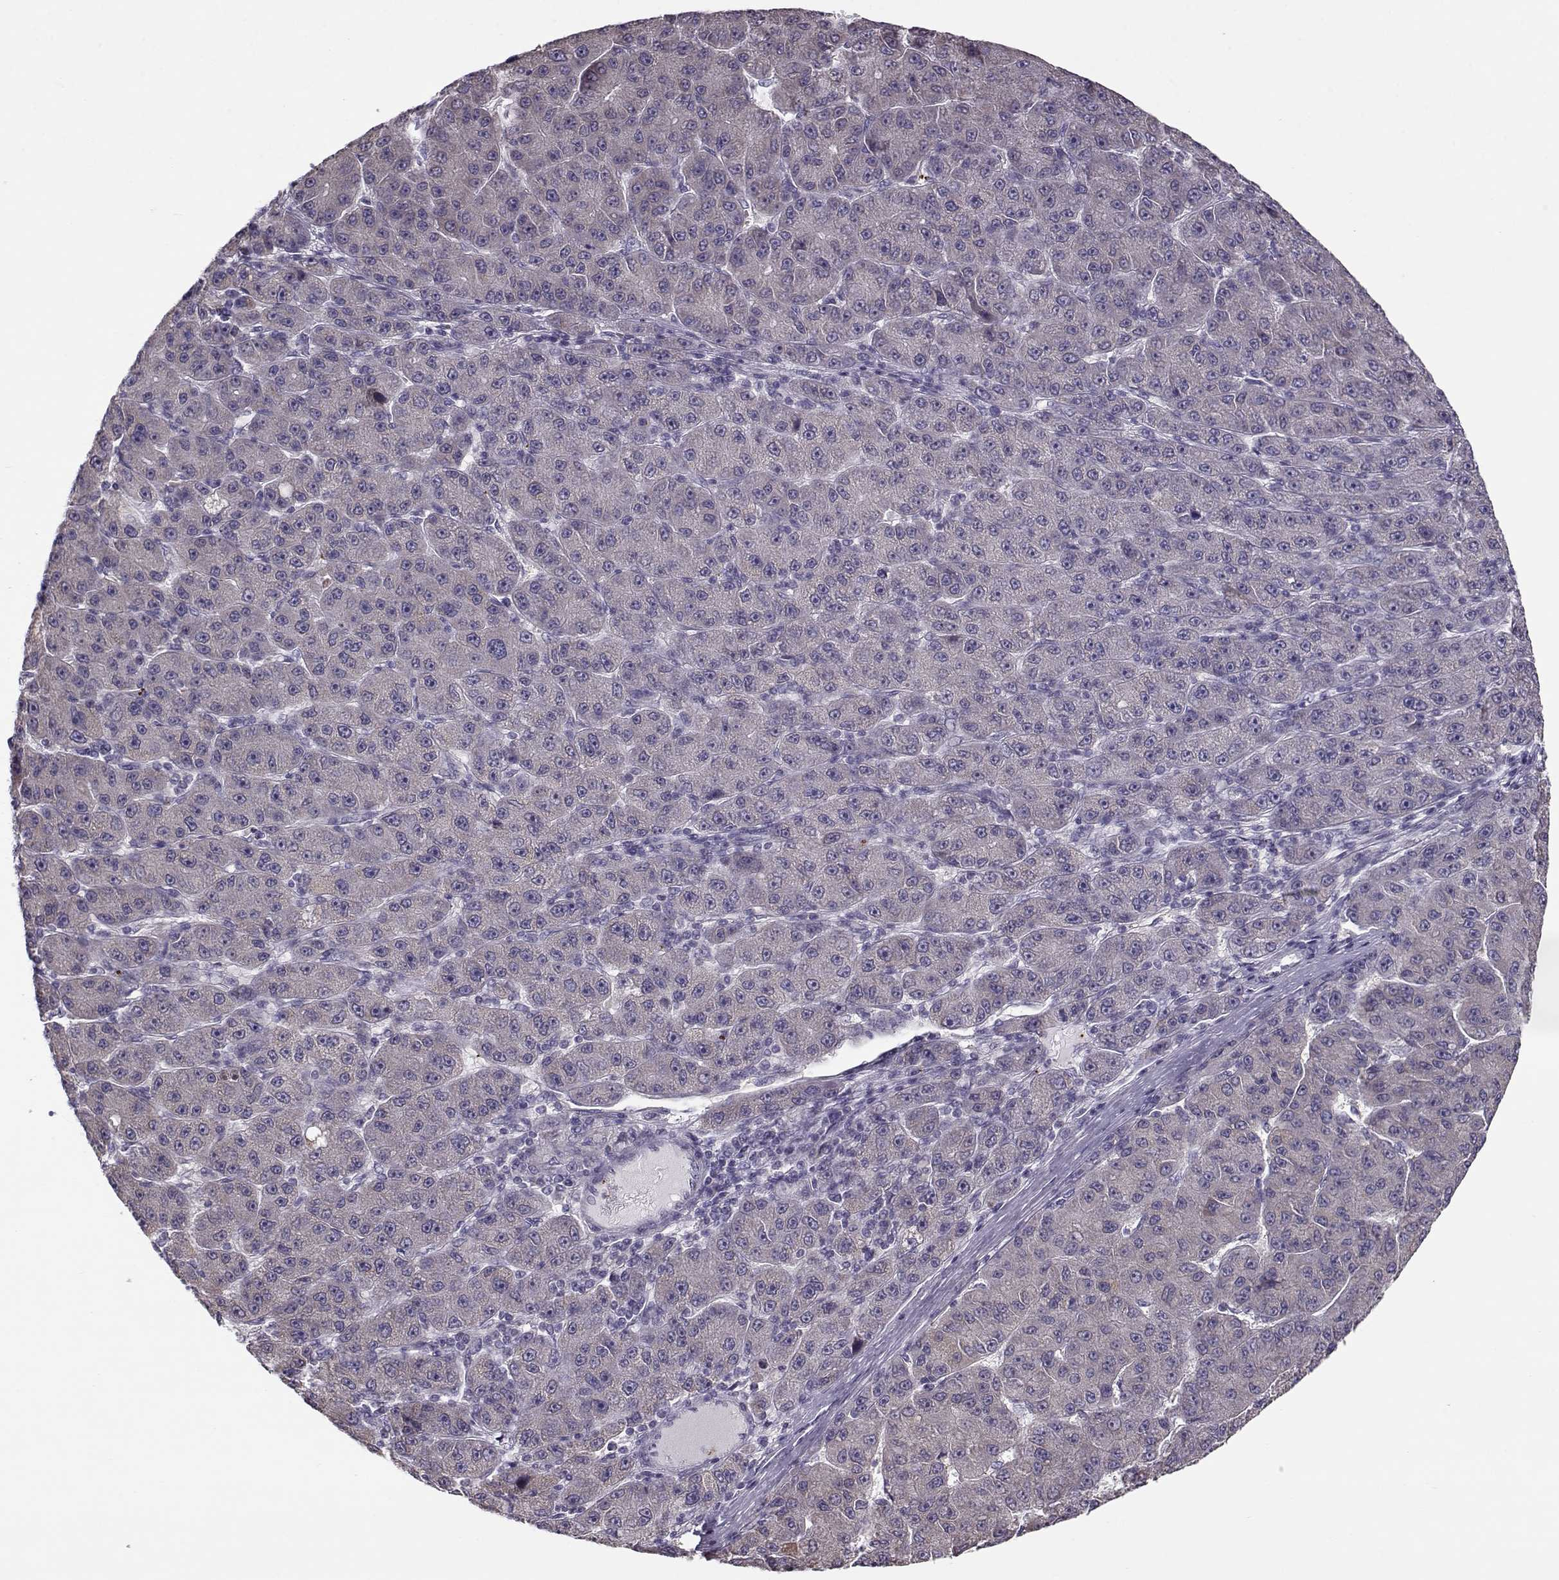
{"staining": {"intensity": "negative", "quantity": "none", "location": "none"}, "tissue": "liver cancer", "cell_type": "Tumor cells", "image_type": "cancer", "snomed": [{"axis": "morphology", "description": "Carcinoma, Hepatocellular, NOS"}, {"axis": "topography", "description": "Liver"}], "caption": "The histopathology image demonstrates no significant expression in tumor cells of hepatocellular carcinoma (liver).", "gene": "KLF17", "patient": {"sex": "male", "age": 67}}